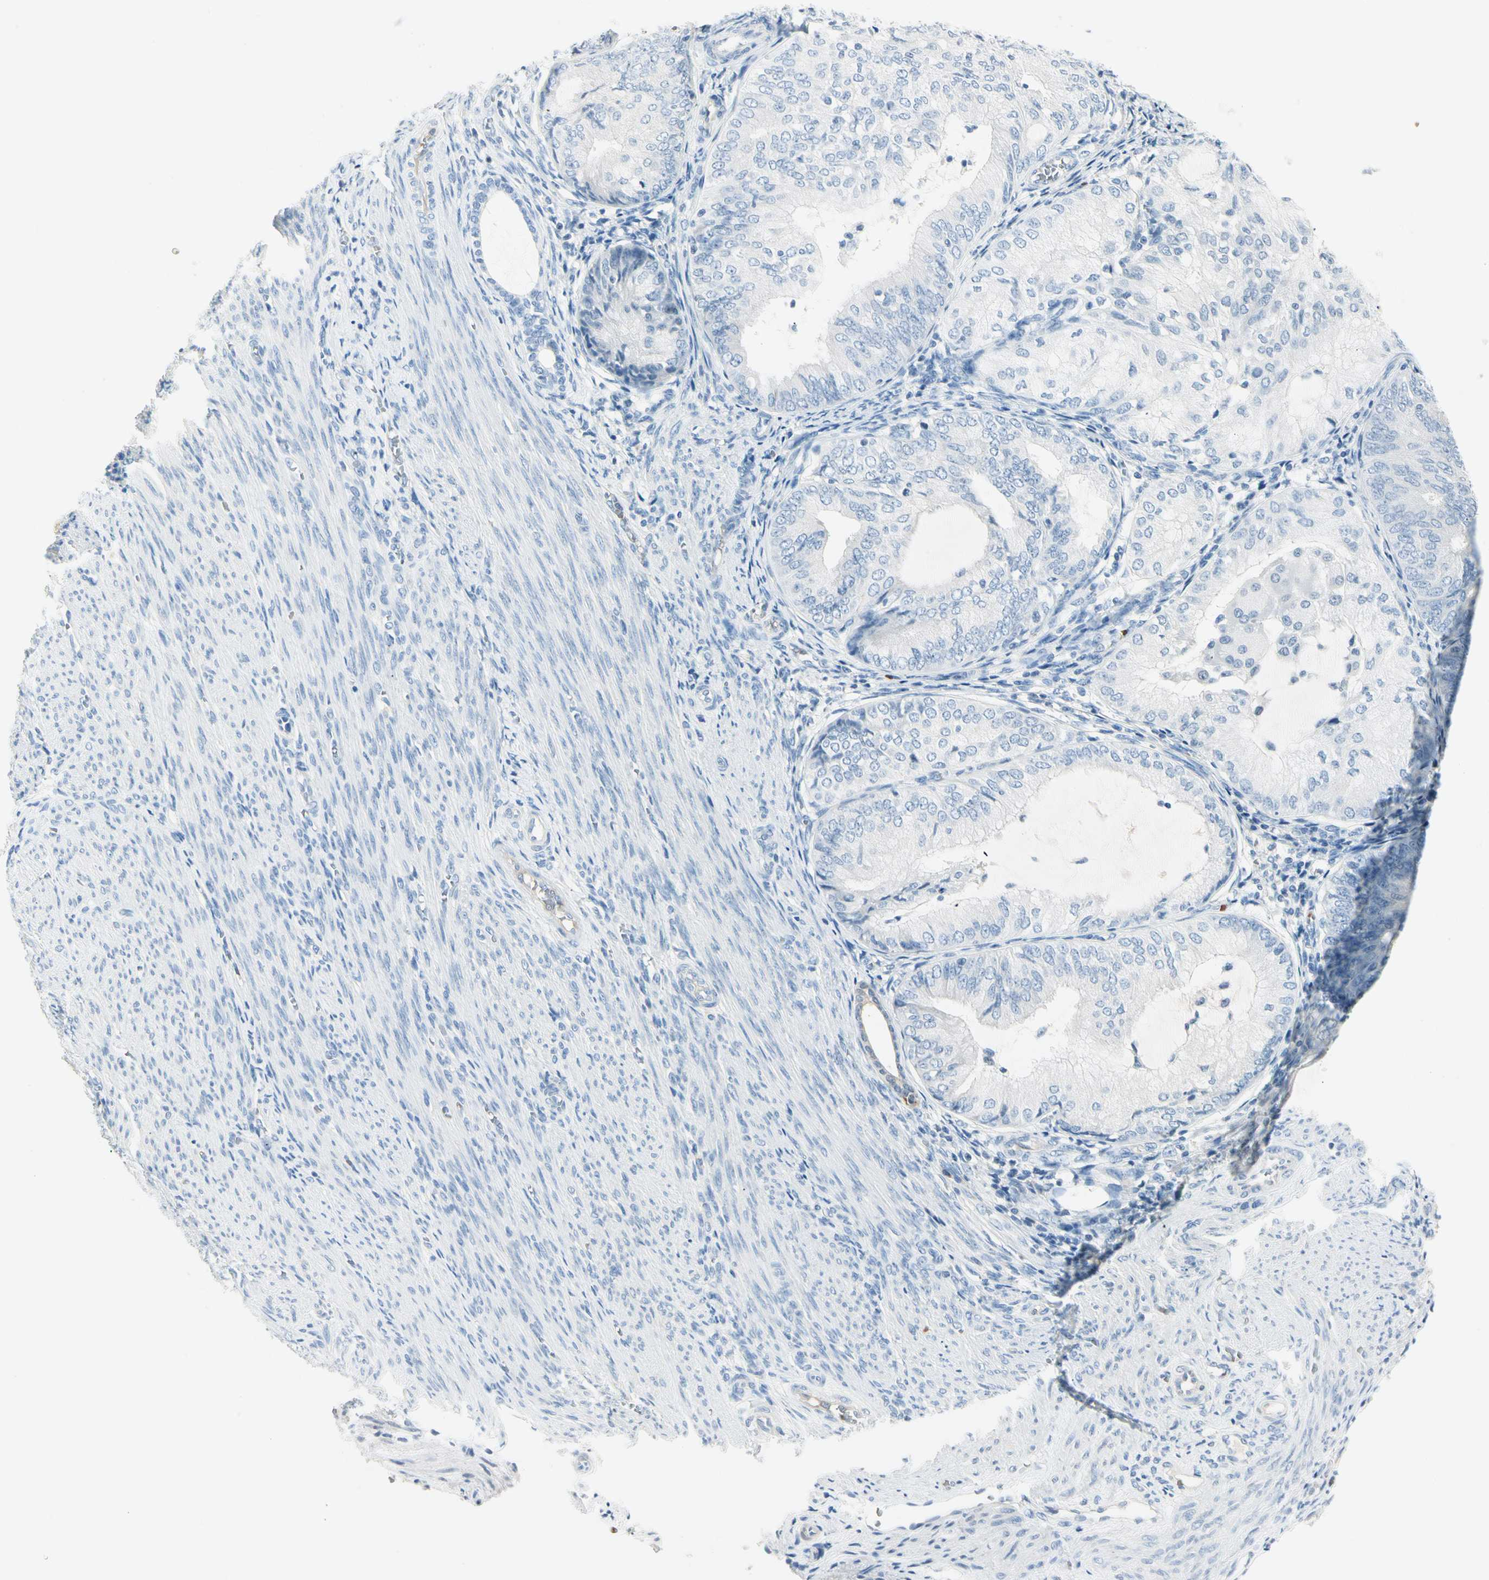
{"staining": {"intensity": "negative", "quantity": "none", "location": "none"}, "tissue": "endometrial cancer", "cell_type": "Tumor cells", "image_type": "cancer", "snomed": [{"axis": "morphology", "description": "Adenocarcinoma, NOS"}, {"axis": "topography", "description": "Endometrium"}], "caption": "Immunohistochemical staining of endometrial cancer exhibits no significant positivity in tumor cells.", "gene": "CA1", "patient": {"sex": "female", "age": 81}}